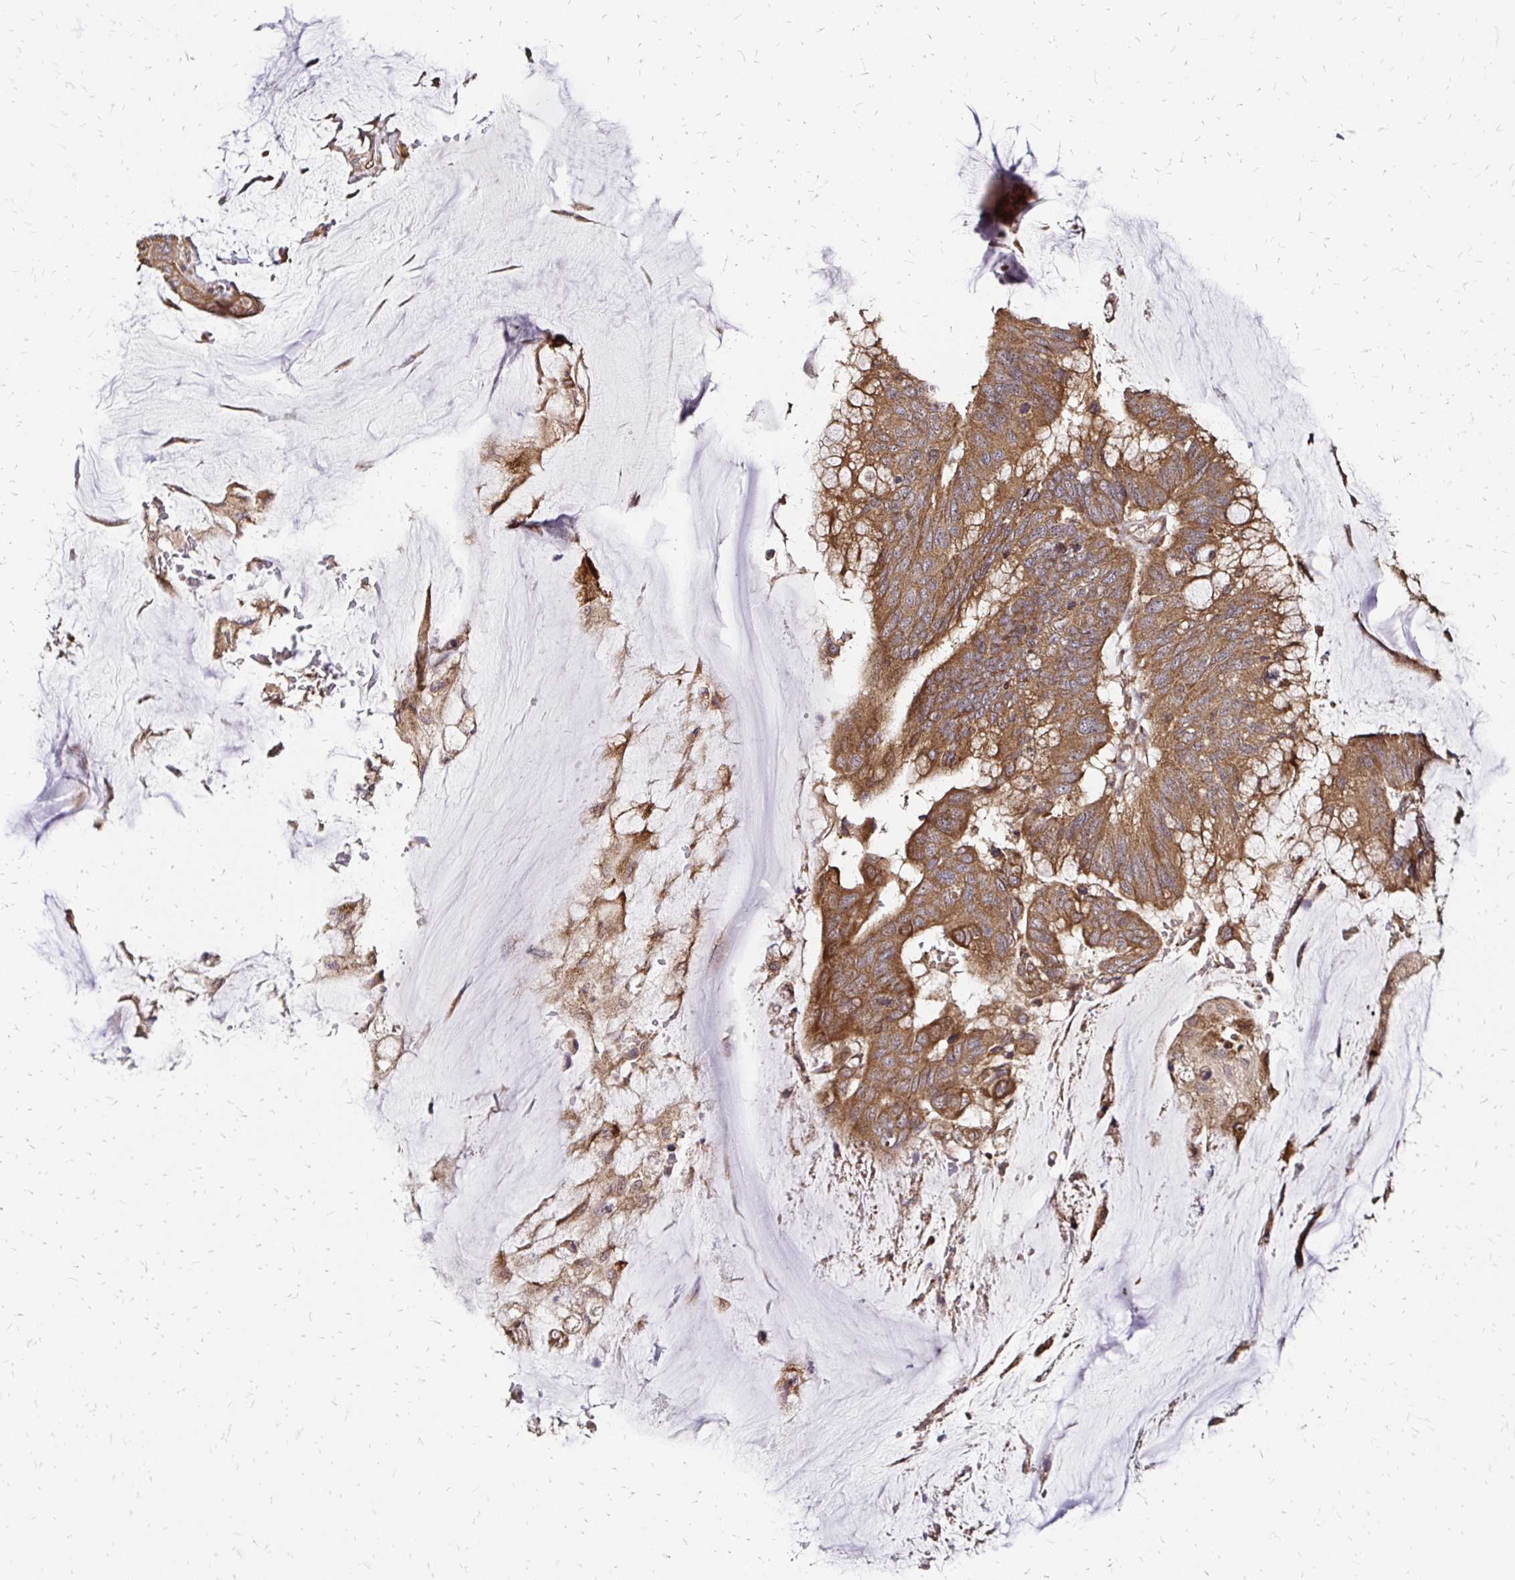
{"staining": {"intensity": "moderate", "quantity": ">75%", "location": "cytoplasmic/membranous"}, "tissue": "colorectal cancer", "cell_type": "Tumor cells", "image_type": "cancer", "snomed": [{"axis": "morphology", "description": "Adenocarcinoma, NOS"}, {"axis": "topography", "description": "Rectum"}], "caption": "Colorectal cancer stained for a protein (brown) displays moderate cytoplasmic/membranous positive staining in about >75% of tumor cells.", "gene": "ZW10", "patient": {"sex": "female", "age": 59}}